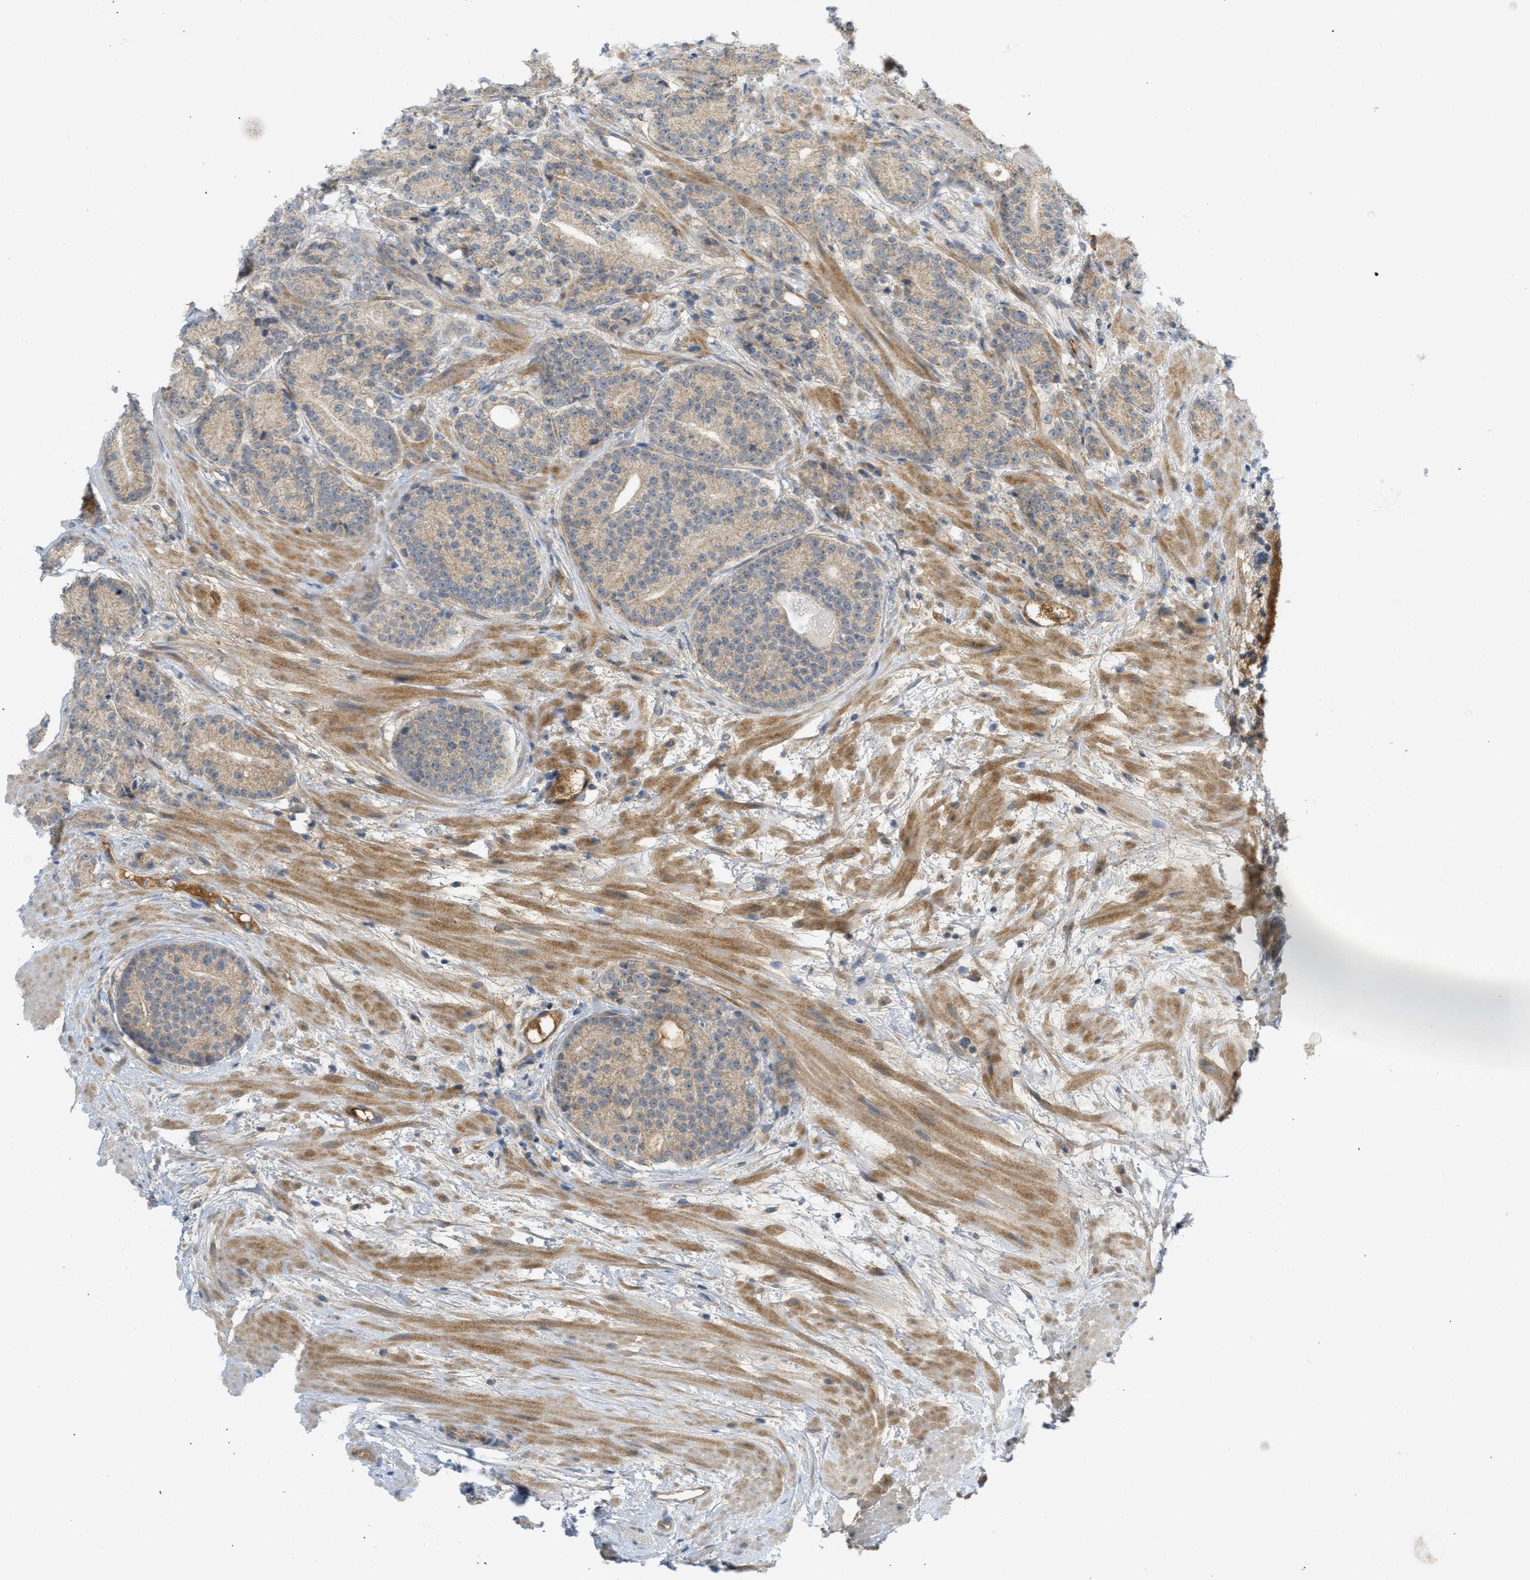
{"staining": {"intensity": "weak", "quantity": ">75%", "location": "cytoplasmic/membranous"}, "tissue": "prostate cancer", "cell_type": "Tumor cells", "image_type": "cancer", "snomed": [{"axis": "morphology", "description": "Adenocarcinoma, High grade"}, {"axis": "topography", "description": "Prostate"}], "caption": "High-grade adenocarcinoma (prostate) was stained to show a protein in brown. There is low levels of weak cytoplasmic/membranous expression in approximately >75% of tumor cells. The staining was performed using DAB, with brown indicating positive protein expression. Nuclei are stained blue with hematoxylin.", "gene": "PROC", "patient": {"sex": "male", "age": 61}}